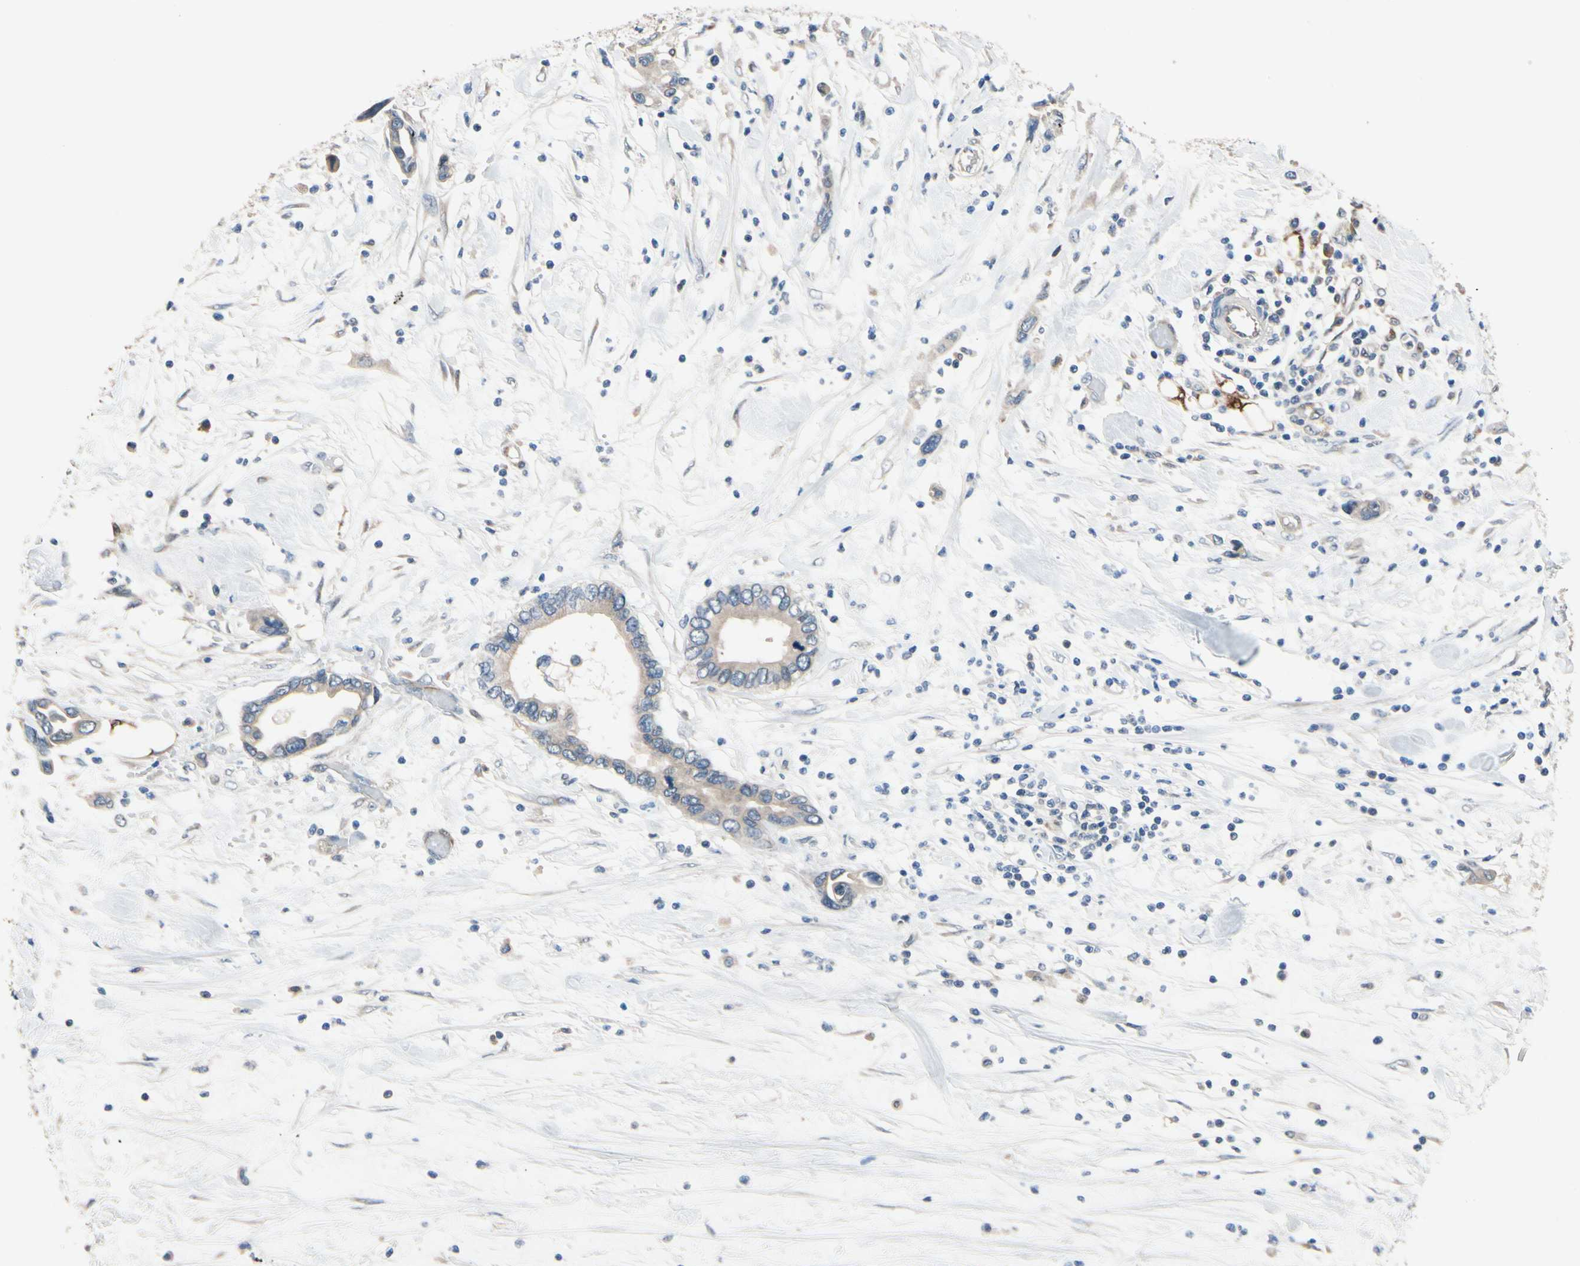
{"staining": {"intensity": "weak", "quantity": ">75%", "location": "cytoplasmic/membranous"}, "tissue": "pancreatic cancer", "cell_type": "Tumor cells", "image_type": "cancer", "snomed": [{"axis": "morphology", "description": "Adenocarcinoma, NOS"}, {"axis": "topography", "description": "Pancreas"}], "caption": "Weak cytoplasmic/membranous protein expression is present in about >75% of tumor cells in adenocarcinoma (pancreatic).", "gene": "PRXL2A", "patient": {"sex": "female", "age": 57}}